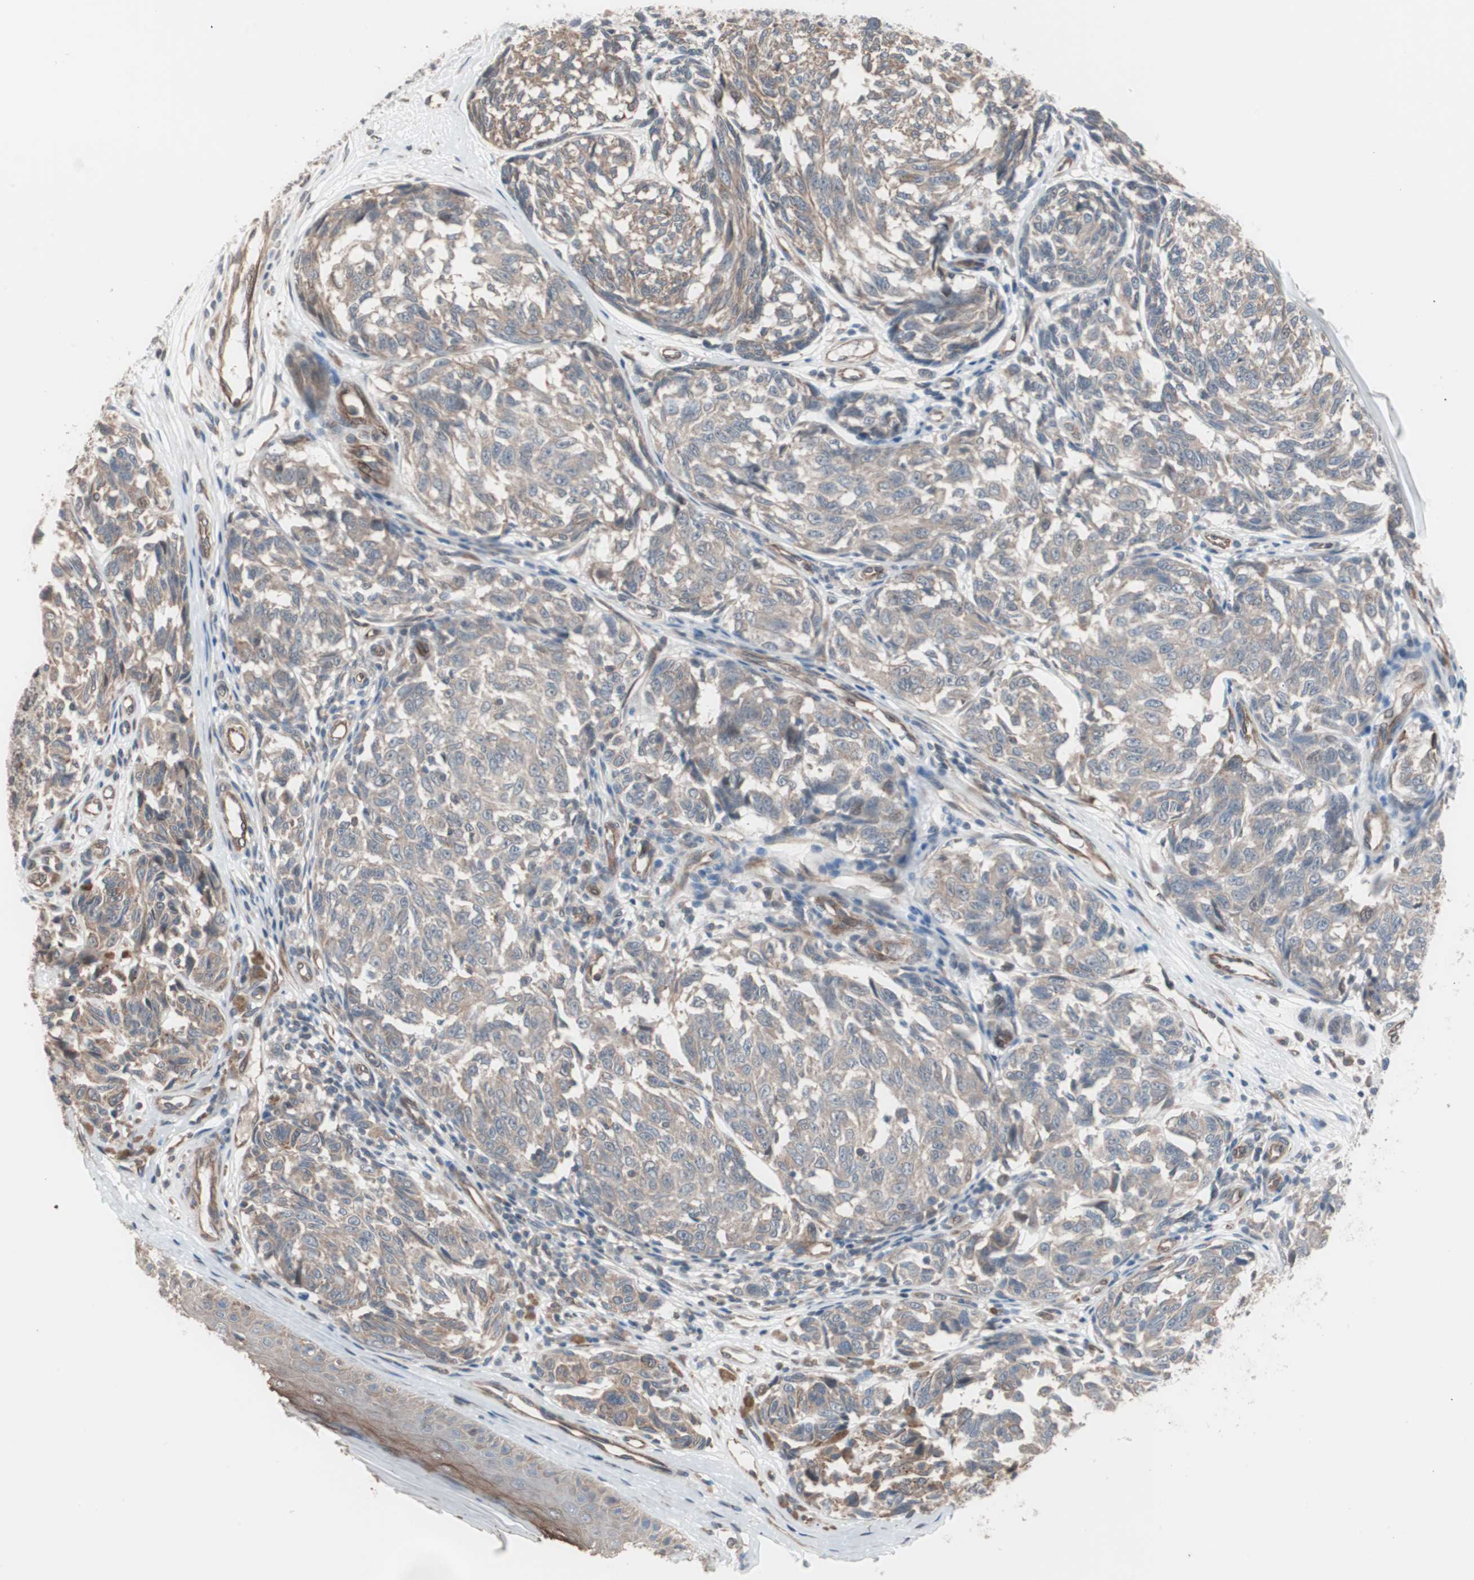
{"staining": {"intensity": "moderate", "quantity": ">75%", "location": "cytoplasmic/membranous"}, "tissue": "melanoma", "cell_type": "Tumor cells", "image_type": "cancer", "snomed": [{"axis": "morphology", "description": "Malignant melanoma, NOS"}, {"axis": "topography", "description": "Skin"}], "caption": "Human malignant melanoma stained for a protein (brown) exhibits moderate cytoplasmic/membranous positive positivity in about >75% of tumor cells.", "gene": "SMG1", "patient": {"sex": "female", "age": 64}}